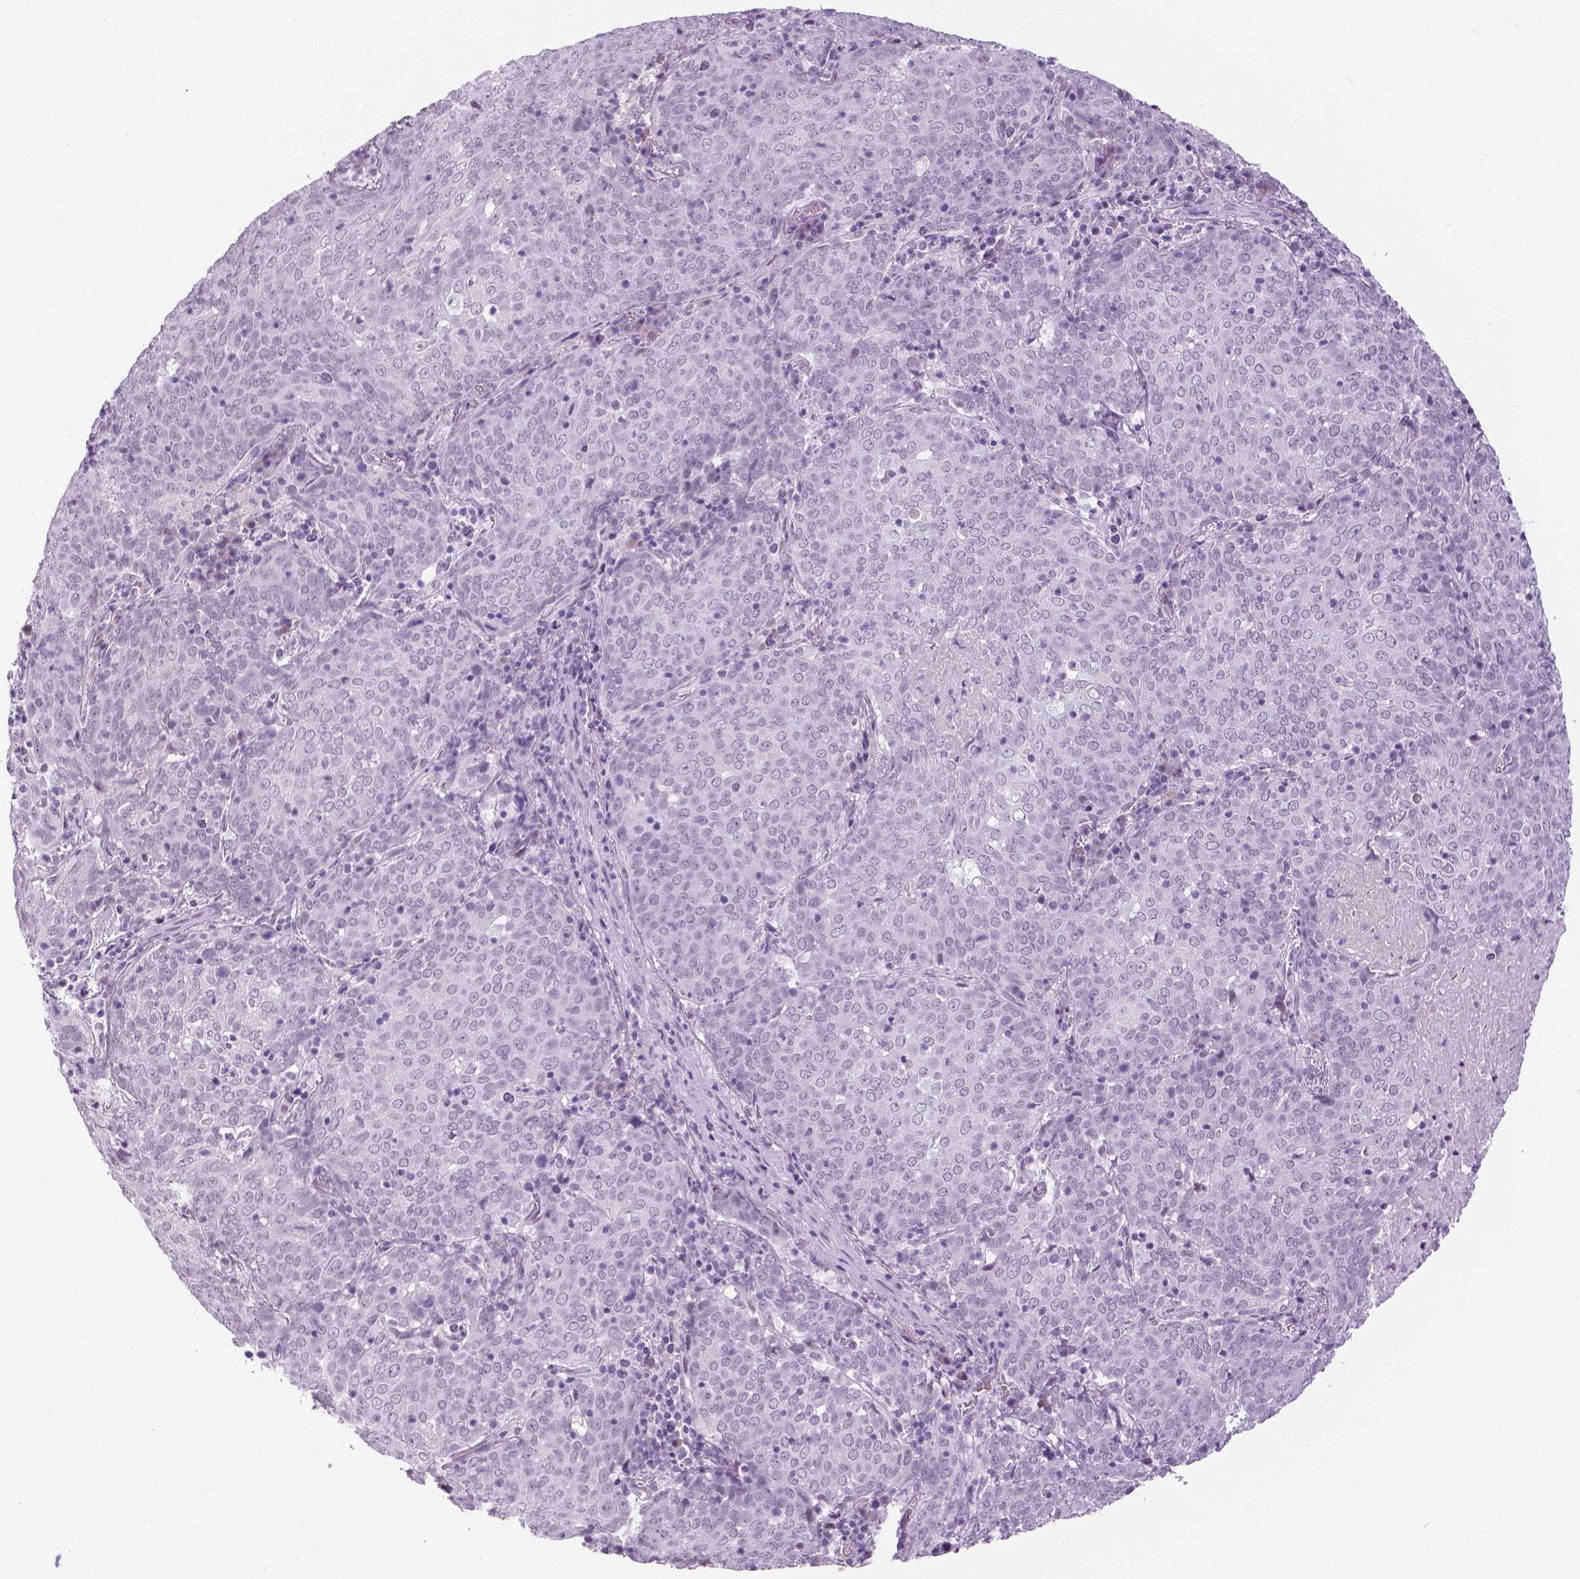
{"staining": {"intensity": "negative", "quantity": "none", "location": "none"}, "tissue": "lung cancer", "cell_type": "Tumor cells", "image_type": "cancer", "snomed": [{"axis": "morphology", "description": "Squamous cell carcinoma, NOS"}, {"axis": "topography", "description": "Lung"}], "caption": "IHC histopathology image of human lung cancer (squamous cell carcinoma) stained for a protein (brown), which exhibits no positivity in tumor cells.", "gene": "MYOM1", "patient": {"sex": "male", "age": 82}}